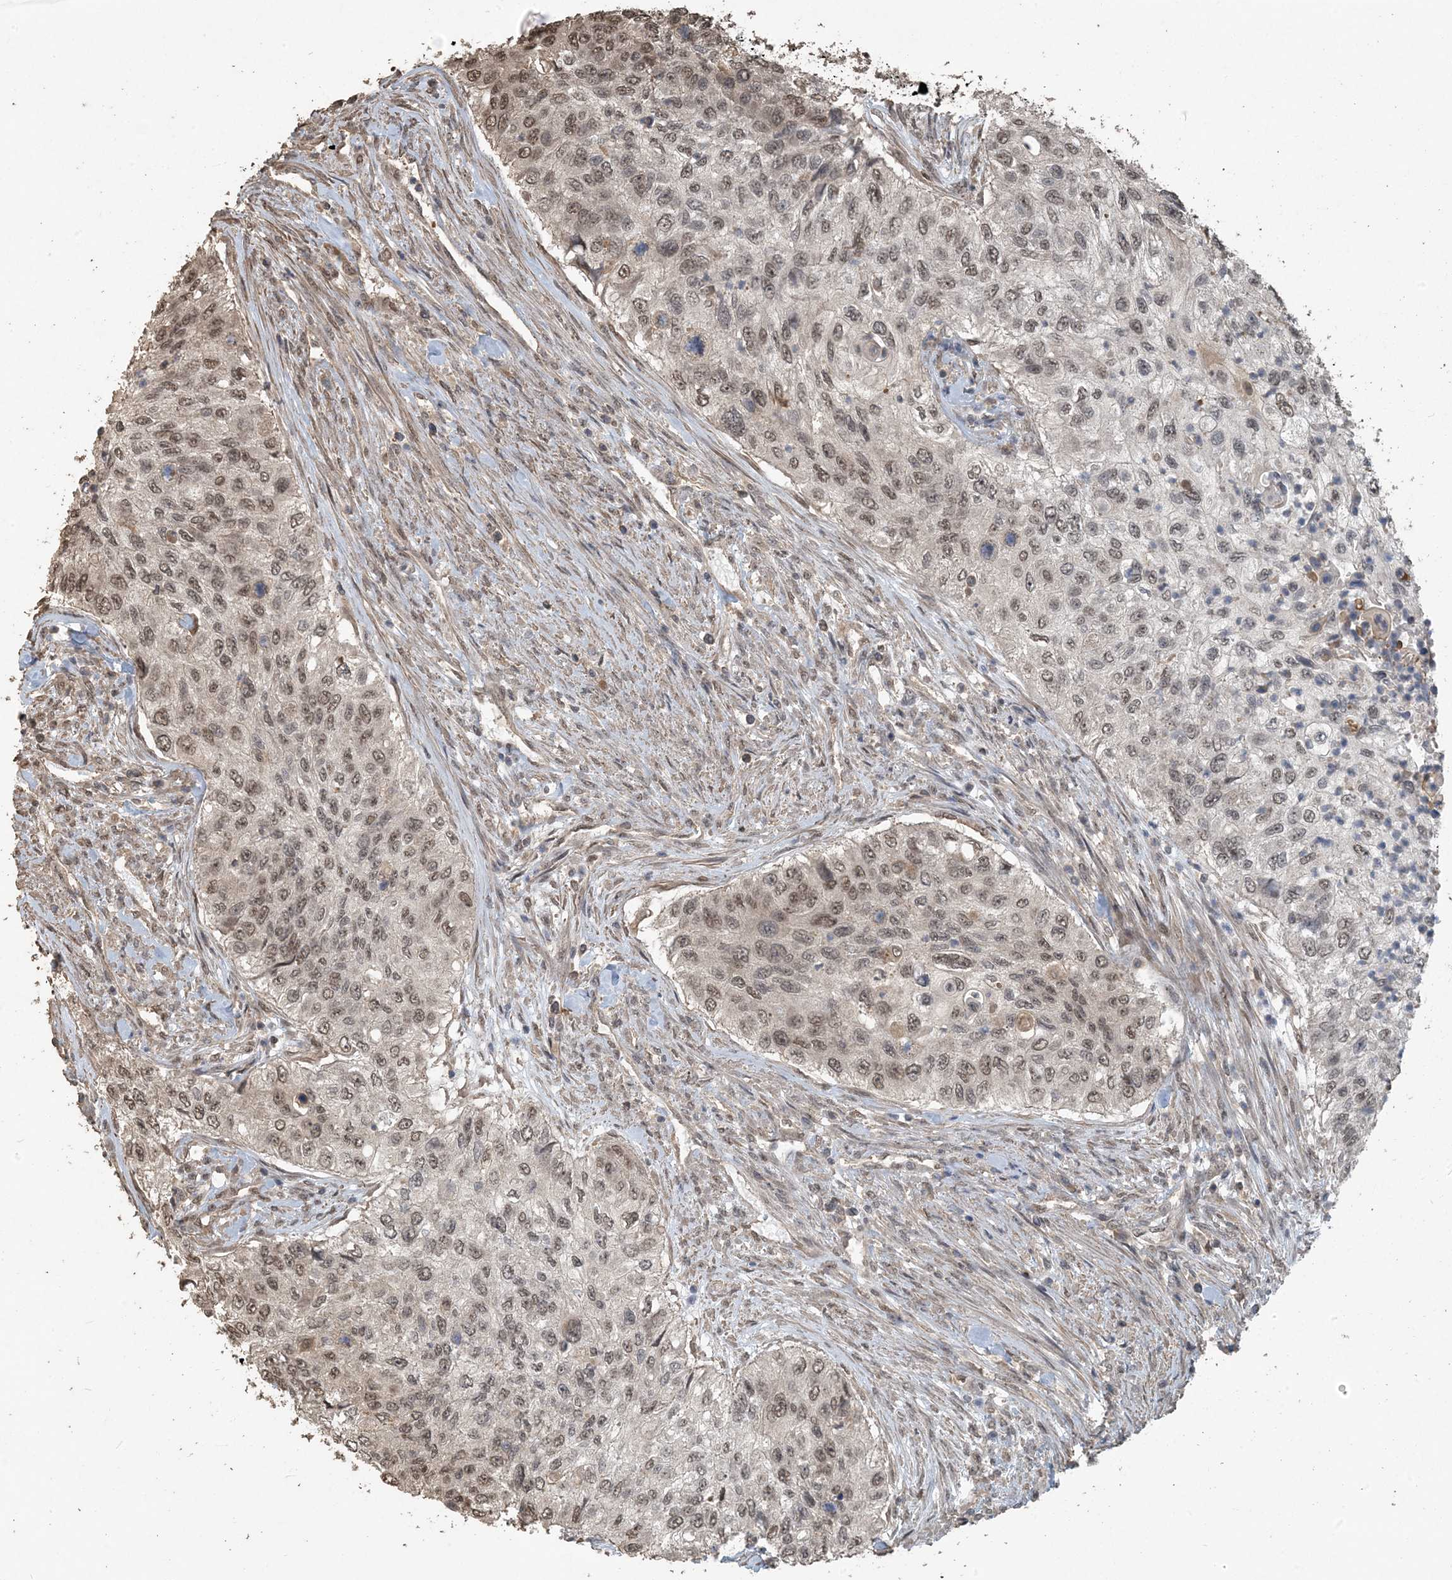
{"staining": {"intensity": "moderate", "quantity": ">75%", "location": "nuclear"}, "tissue": "urothelial cancer", "cell_type": "Tumor cells", "image_type": "cancer", "snomed": [{"axis": "morphology", "description": "Urothelial carcinoma, High grade"}, {"axis": "topography", "description": "Urinary bladder"}], "caption": "Moderate nuclear protein staining is appreciated in approximately >75% of tumor cells in urothelial cancer.", "gene": "ZC3H12A", "patient": {"sex": "female", "age": 60}}